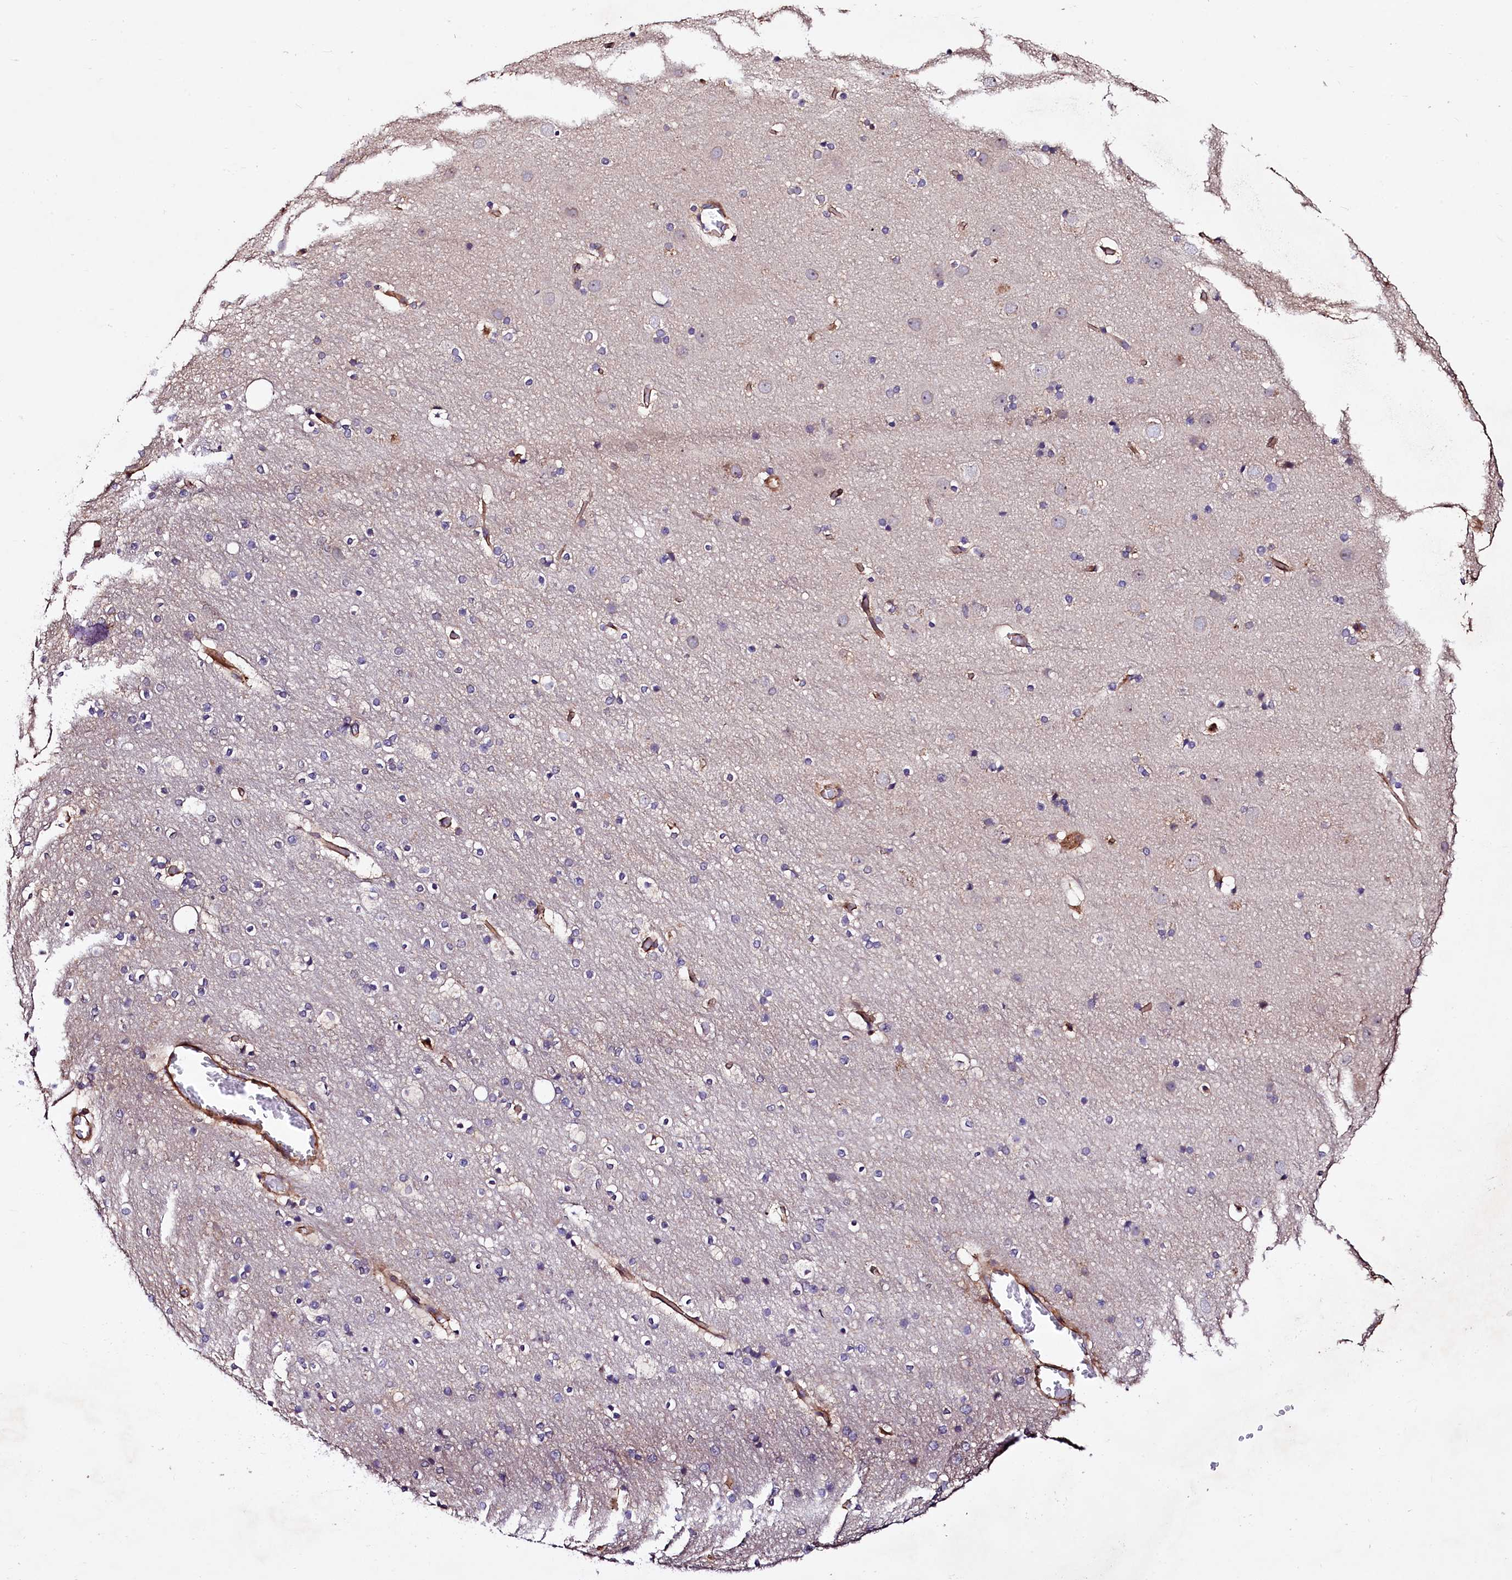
{"staining": {"intensity": "strong", "quantity": ">75%", "location": "cytoplasmic/membranous"}, "tissue": "cerebral cortex", "cell_type": "Endothelial cells", "image_type": "normal", "snomed": [{"axis": "morphology", "description": "Normal tissue, NOS"}, {"axis": "topography", "description": "Cerebral cortex"}], "caption": "Immunohistochemical staining of unremarkable cerebral cortex reveals strong cytoplasmic/membranous protein staining in approximately >75% of endothelial cells.", "gene": "KLHDC4", "patient": {"sex": "male", "age": 57}}